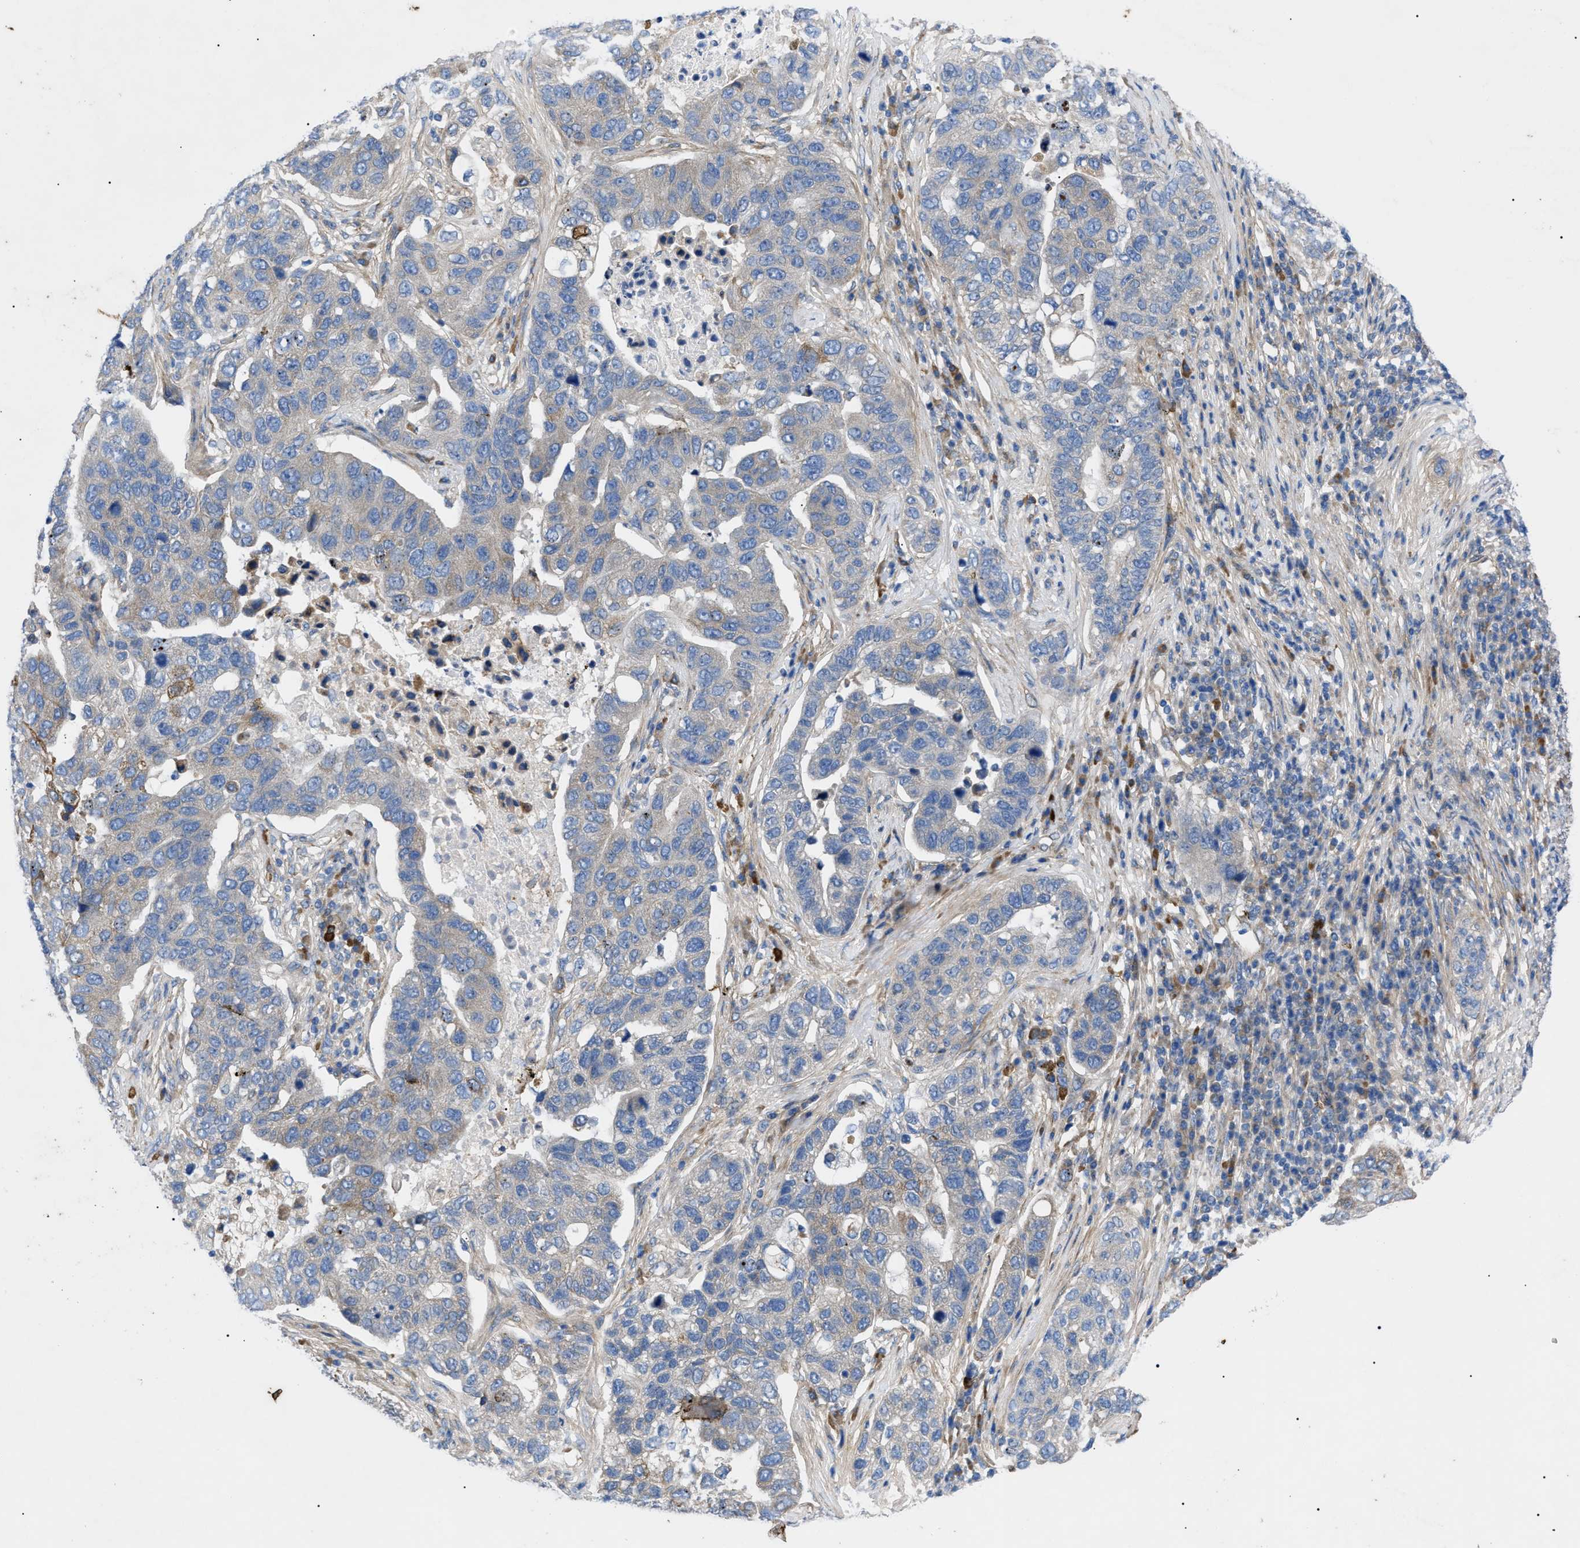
{"staining": {"intensity": "negative", "quantity": "none", "location": "none"}, "tissue": "pancreatic cancer", "cell_type": "Tumor cells", "image_type": "cancer", "snomed": [{"axis": "morphology", "description": "Adenocarcinoma, NOS"}, {"axis": "topography", "description": "Pancreas"}], "caption": "Tumor cells show no significant expression in pancreatic cancer. (Stains: DAB immunohistochemistry with hematoxylin counter stain, Microscopy: brightfield microscopy at high magnification).", "gene": "HSPB8", "patient": {"sex": "female", "age": 61}}